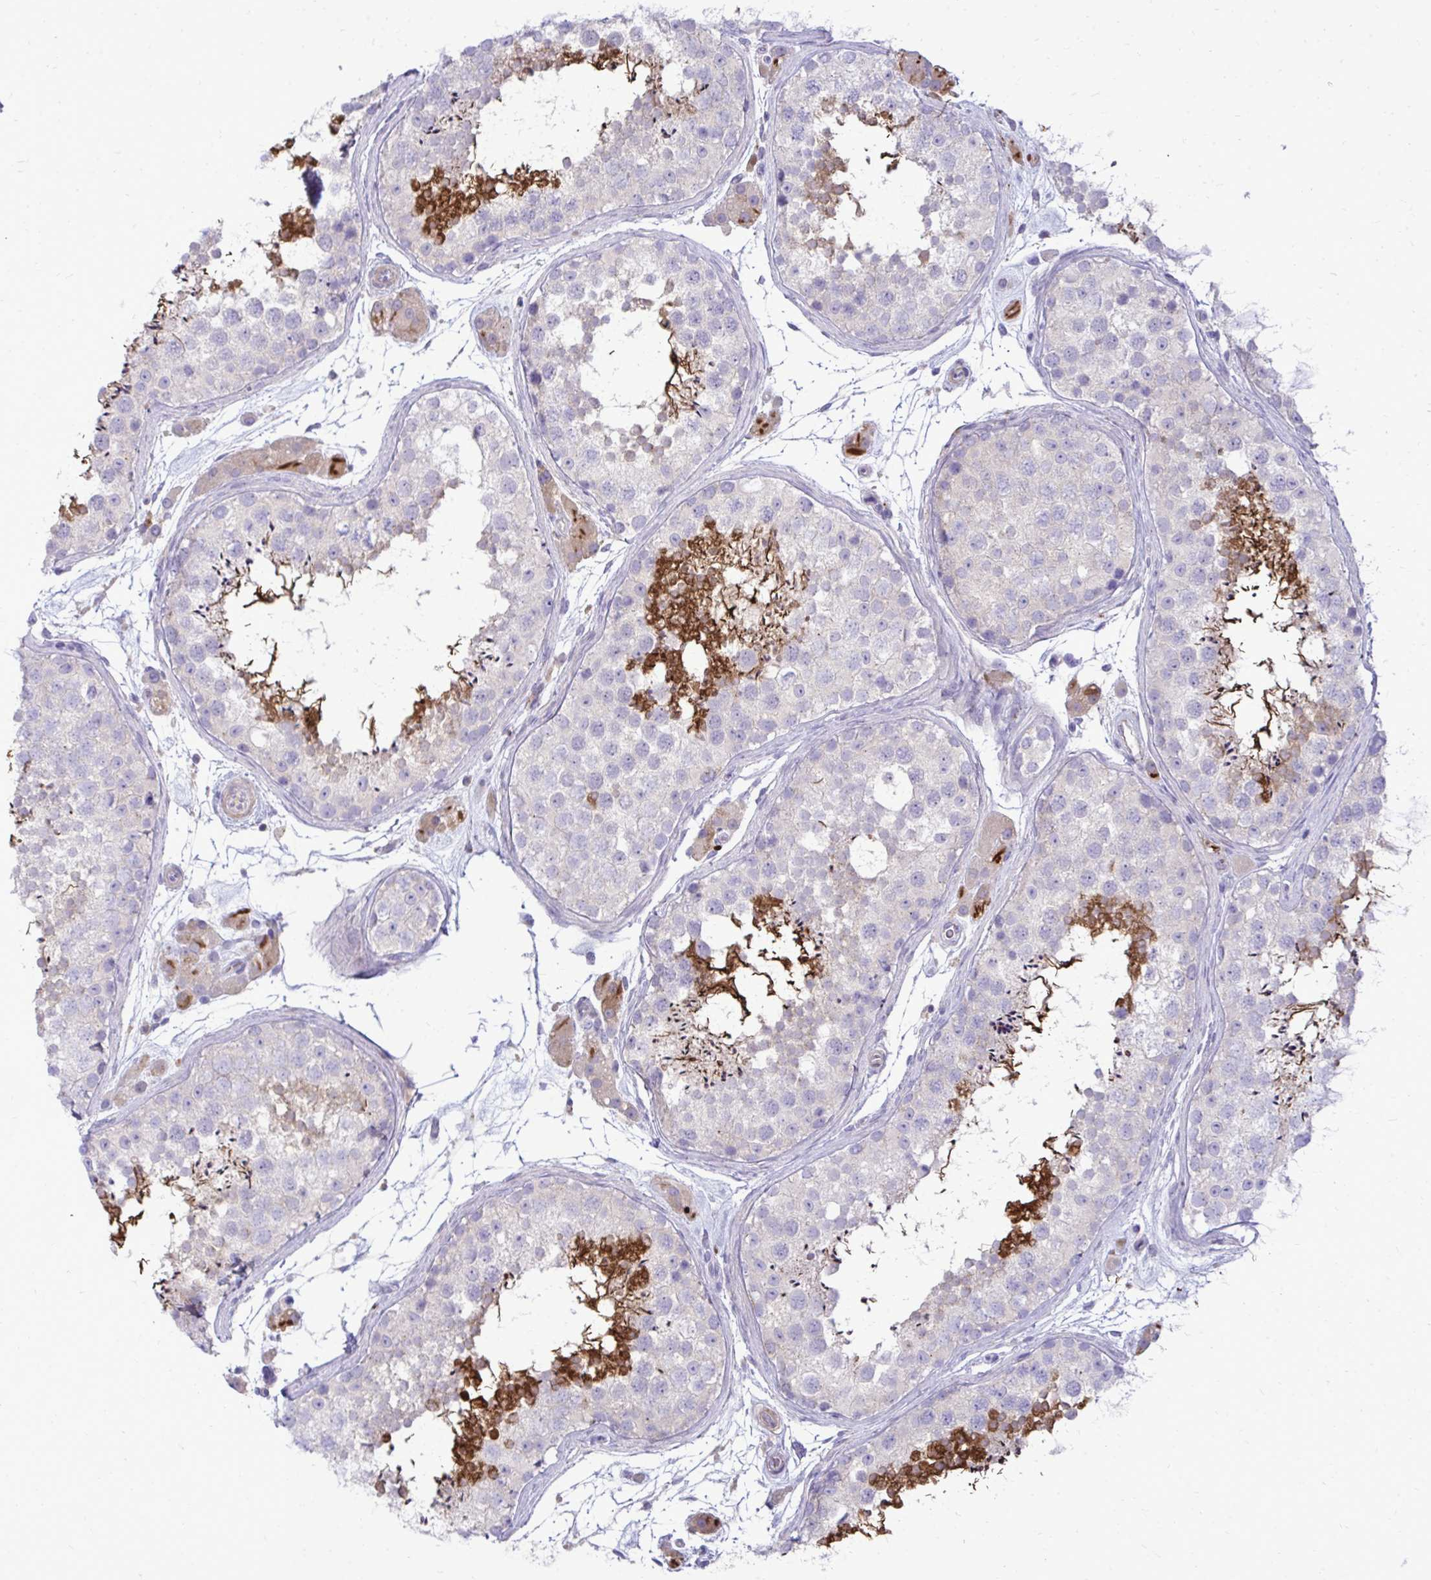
{"staining": {"intensity": "strong", "quantity": "<25%", "location": "cytoplasmic/membranous"}, "tissue": "testis", "cell_type": "Cells in seminiferous ducts", "image_type": "normal", "snomed": [{"axis": "morphology", "description": "Normal tissue, NOS"}, {"axis": "topography", "description": "Testis"}], "caption": "A high-resolution micrograph shows immunohistochemistry staining of normal testis, which reveals strong cytoplasmic/membranous staining in approximately <25% of cells in seminiferous ducts.", "gene": "TP53I11", "patient": {"sex": "male", "age": 41}}